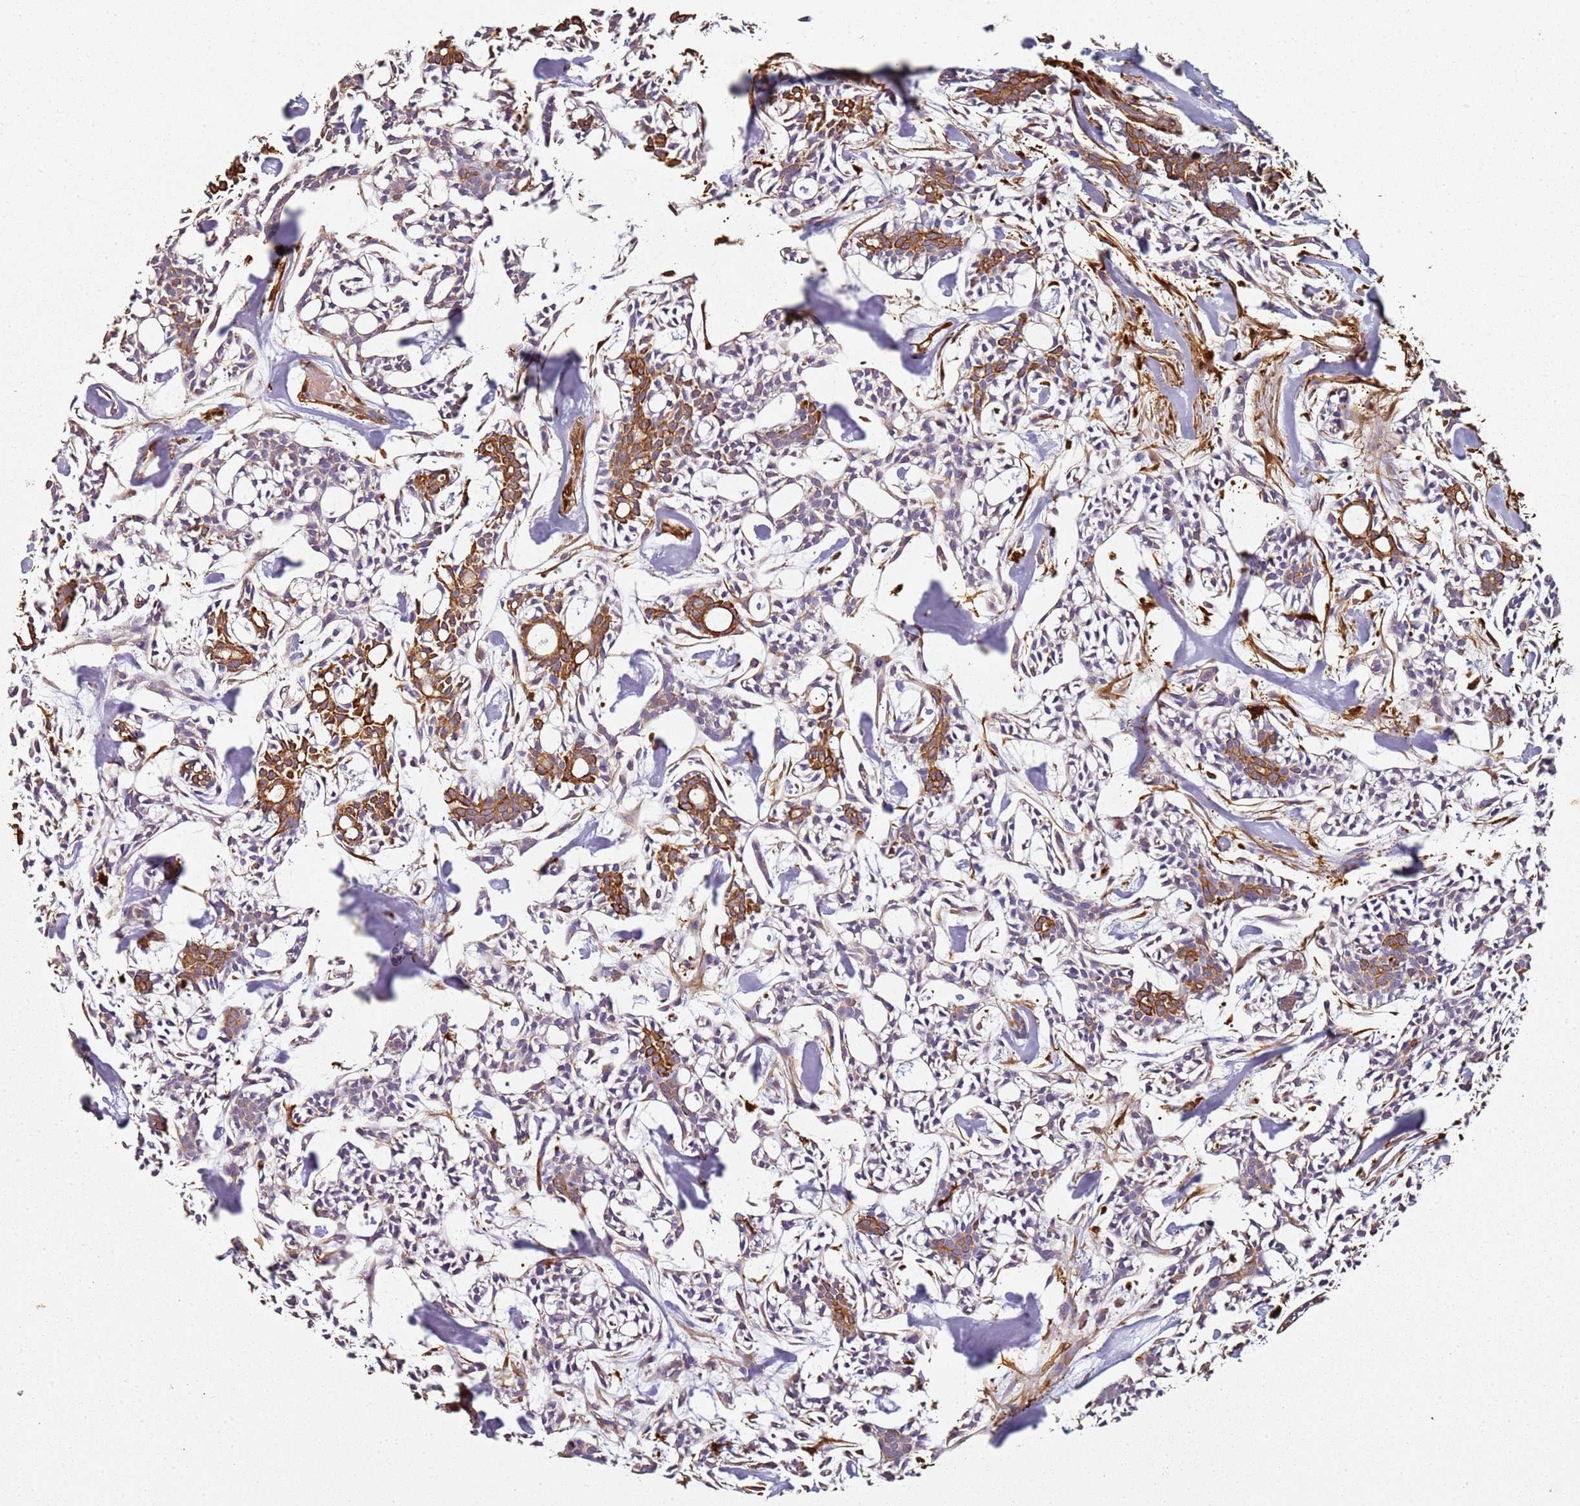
{"staining": {"intensity": "moderate", "quantity": "25%-75%", "location": "cytoplasmic/membranous"}, "tissue": "head and neck cancer", "cell_type": "Tumor cells", "image_type": "cancer", "snomed": [{"axis": "morphology", "description": "Adenocarcinoma, NOS"}, {"axis": "topography", "description": "Salivary gland"}, {"axis": "topography", "description": "Head-Neck"}], "caption": "Brown immunohistochemical staining in human adenocarcinoma (head and neck) demonstrates moderate cytoplasmic/membranous staining in approximately 25%-75% of tumor cells. (DAB (3,3'-diaminobenzidine) = brown stain, brightfield microscopy at high magnification).", "gene": "S100A4", "patient": {"sex": "male", "age": 55}}